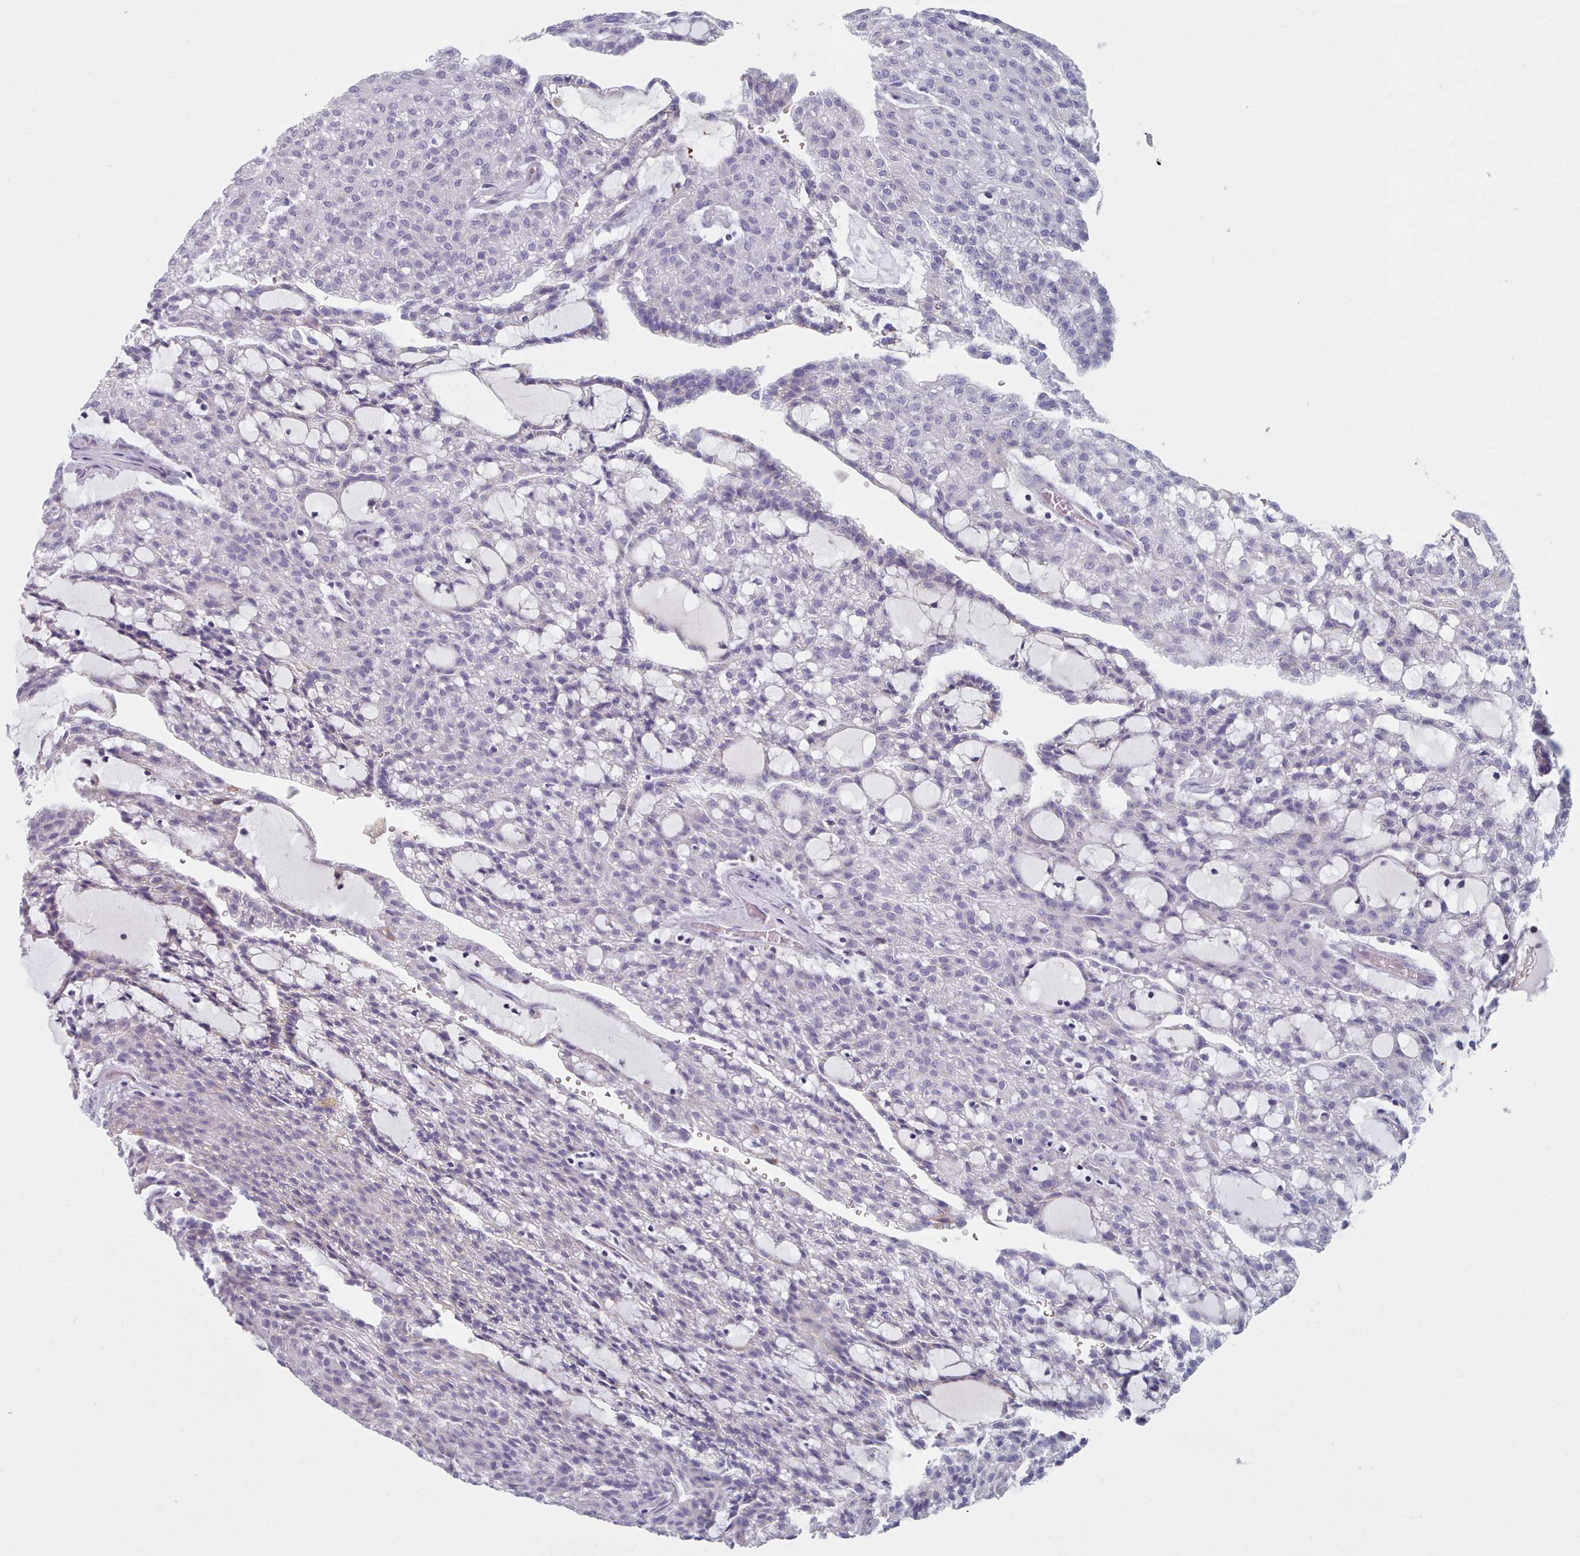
{"staining": {"intensity": "negative", "quantity": "none", "location": "none"}, "tissue": "renal cancer", "cell_type": "Tumor cells", "image_type": "cancer", "snomed": [{"axis": "morphology", "description": "Adenocarcinoma, NOS"}, {"axis": "topography", "description": "Kidney"}], "caption": "Tumor cells are negative for protein expression in human renal adenocarcinoma.", "gene": "HAO1", "patient": {"sex": "male", "age": 63}}